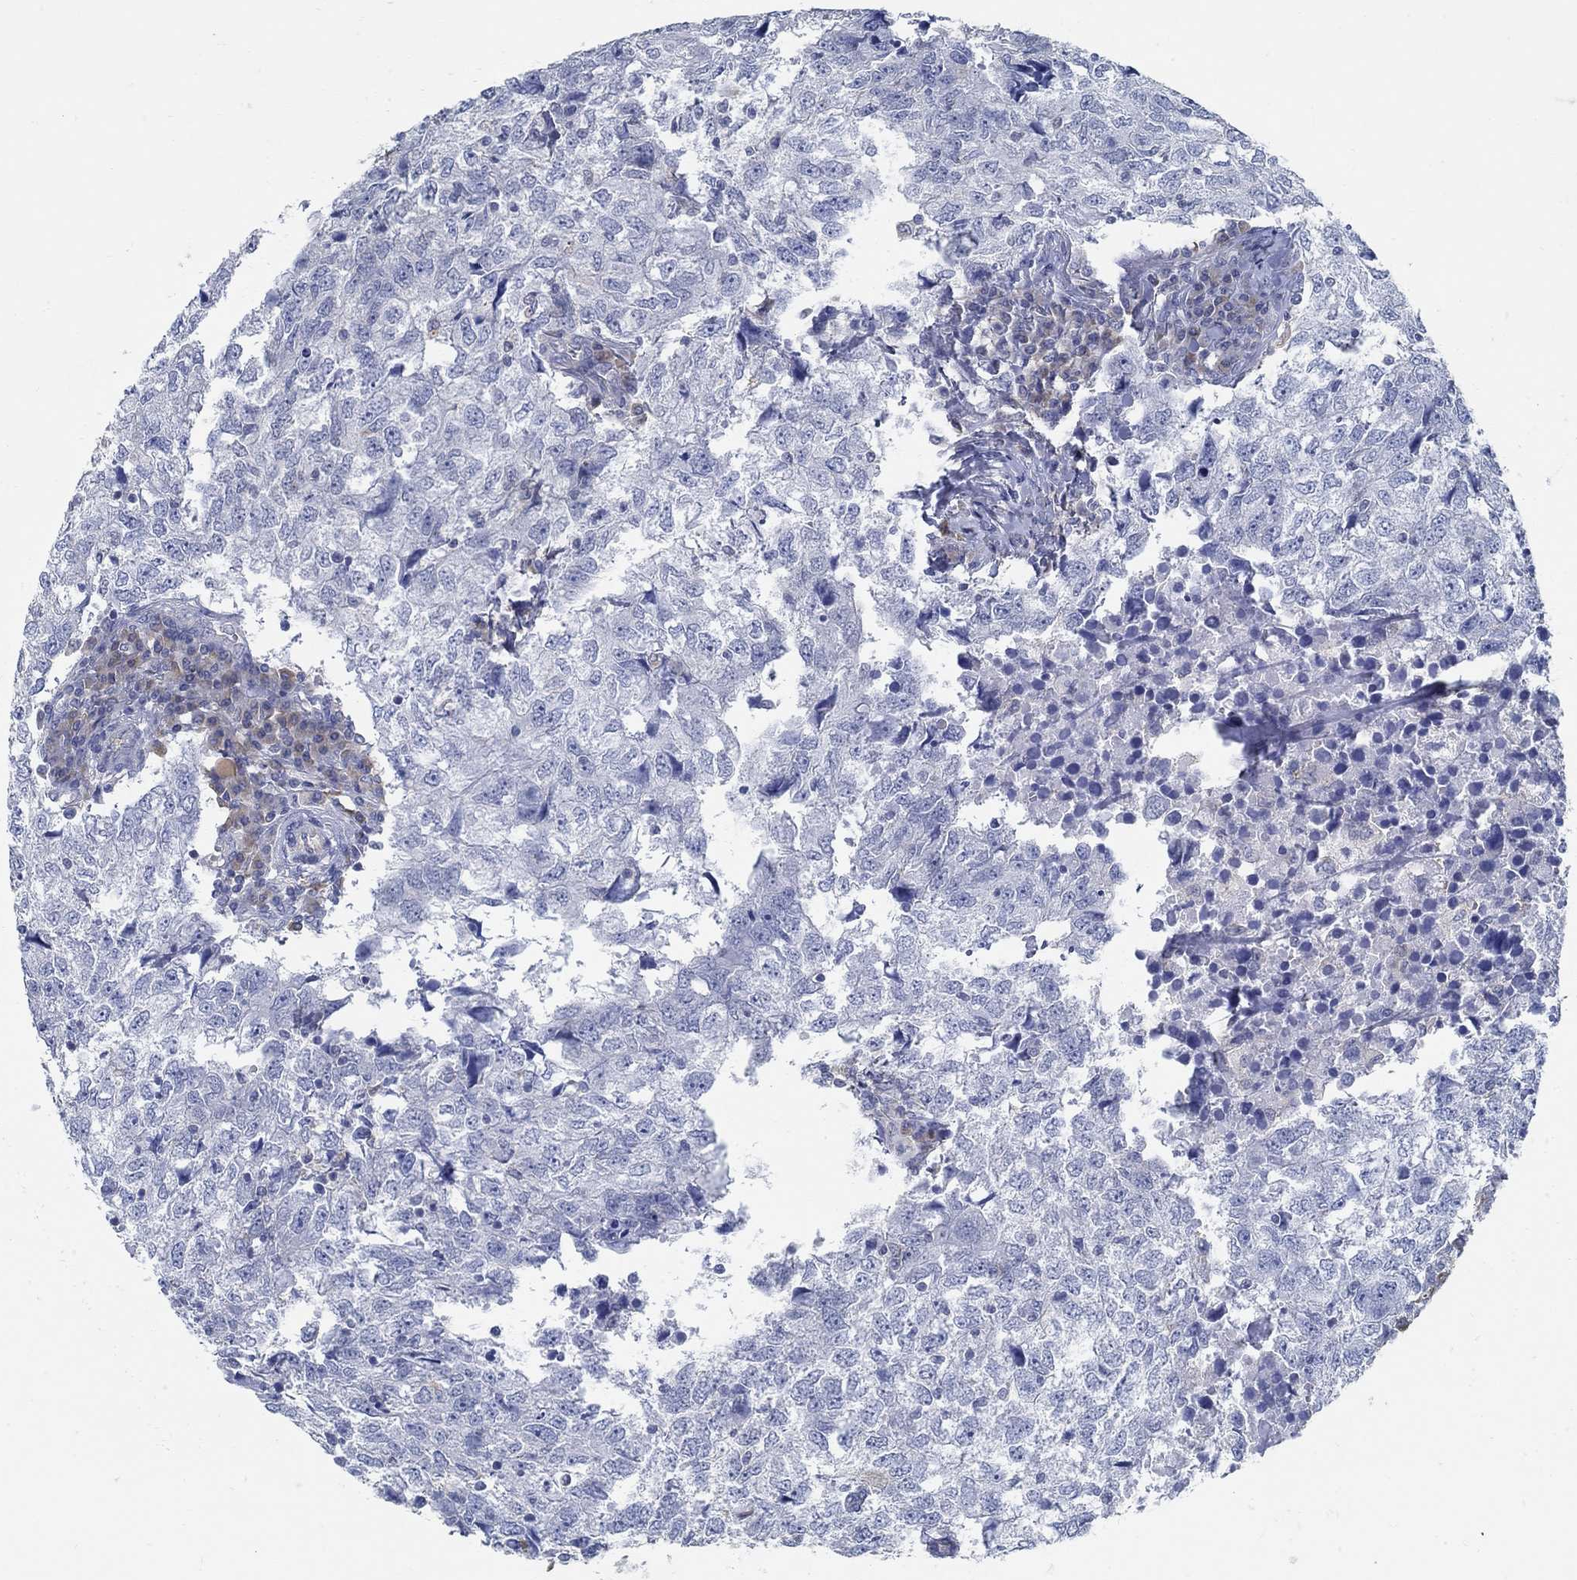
{"staining": {"intensity": "negative", "quantity": "none", "location": "none"}, "tissue": "breast cancer", "cell_type": "Tumor cells", "image_type": "cancer", "snomed": [{"axis": "morphology", "description": "Duct carcinoma"}, {"axis": "topography", "description": "Breast"}], "caption": "Tumor cells are negative for protein expression in human breast cancer.", "gene": "PCDH11X", "patient": {"sex": "female", "age": 30}}